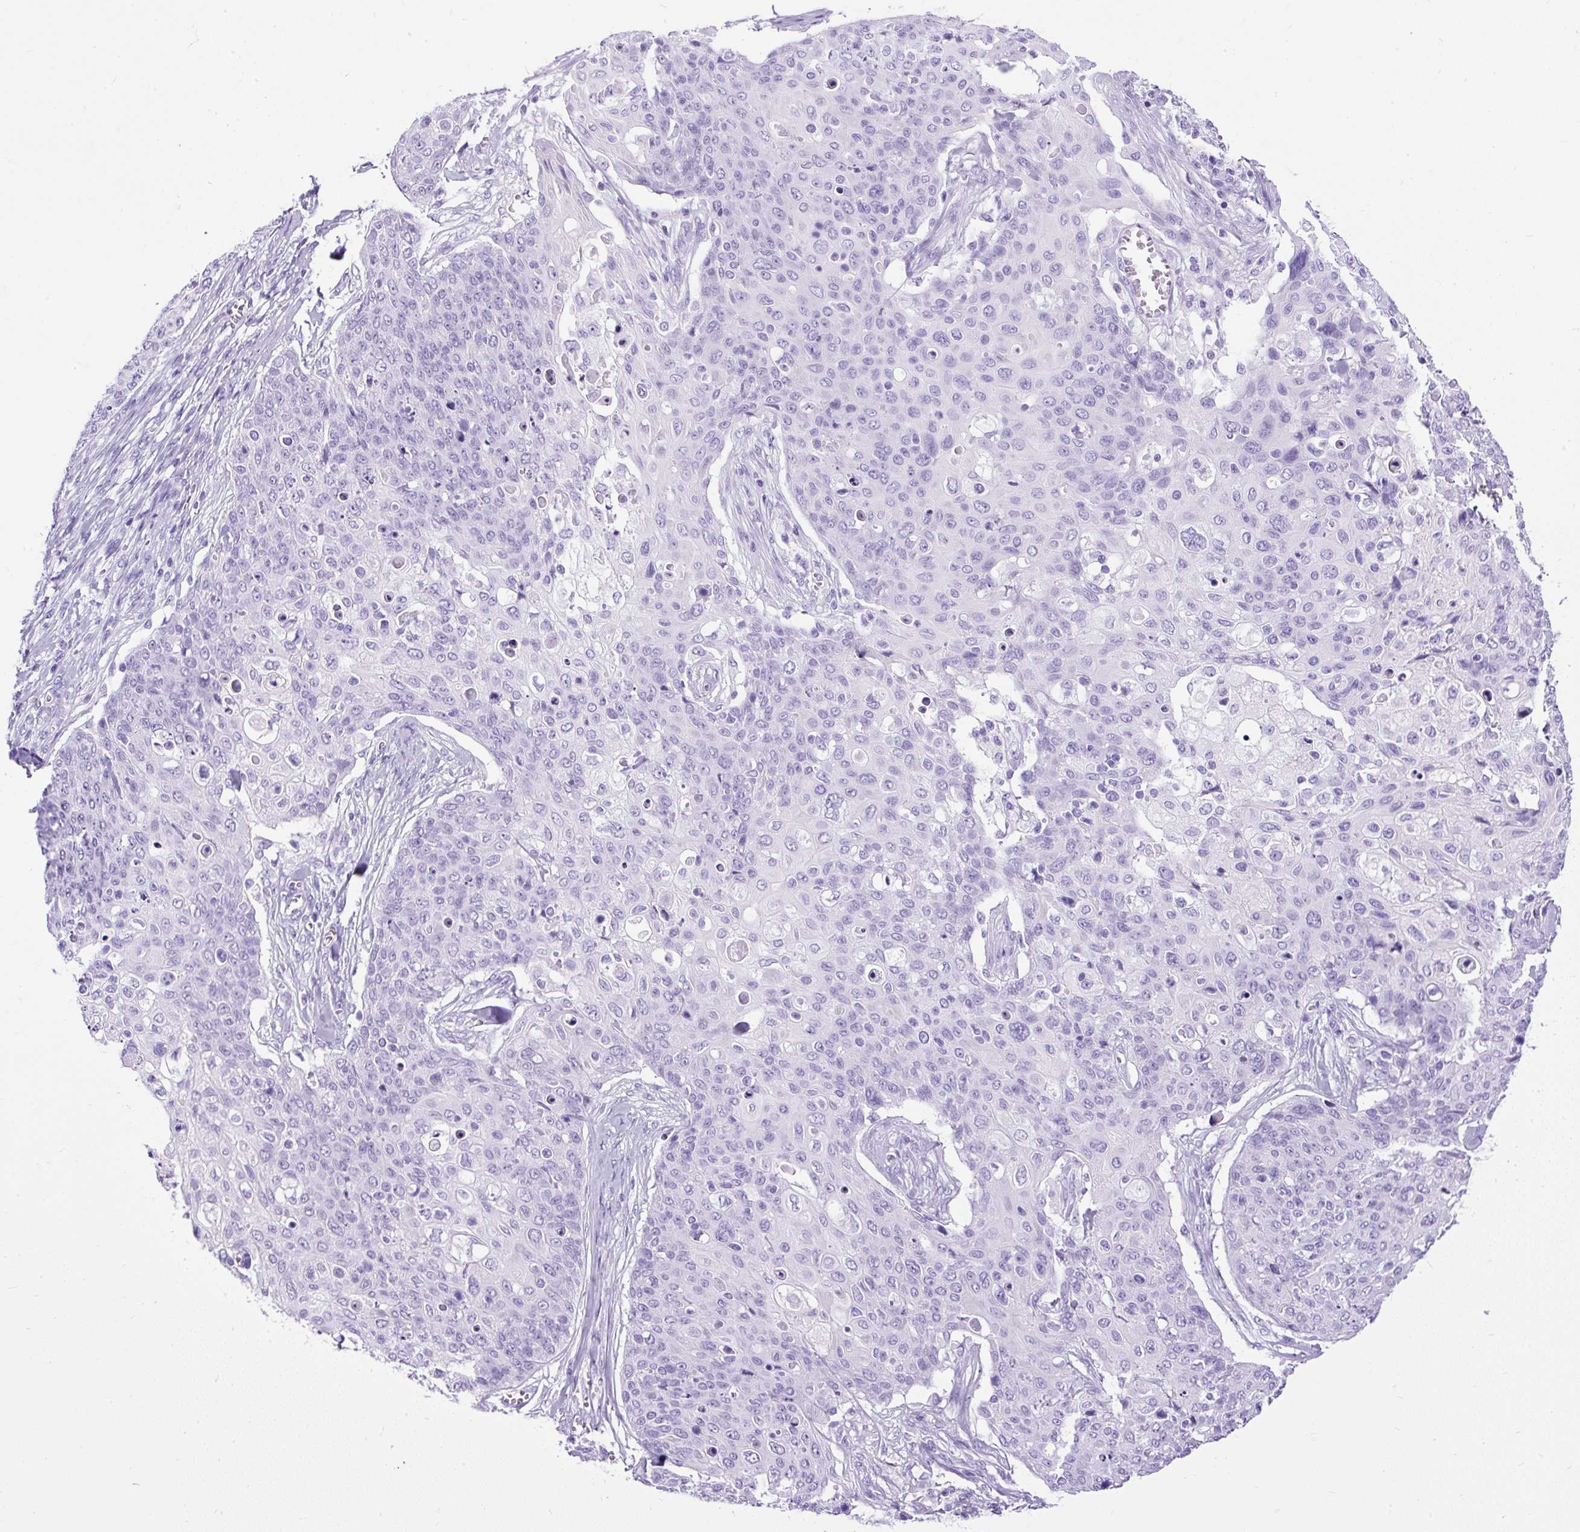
{"staining": {"intensity": "negative", "quantity": "none", "location": "none"}, "tissue": "skin cancer", "cell_type": "Tumor cells", "image_type": "cancer", "snomed": [{"axis": "morphology", "description": "Squamous cell carcinoma, NOS"}, {"axis": "topography", "description": "Skin"}, {"axis": "topography", "description": "Vulva"}], "caption": "Immunohistochemistry (IHC) micrograph of neoplastic tissue: human skin cancer stained with DAB reveals no significant protein staining in tumor cells. (IHC, brightfield microscopy, high magnification).", "gene": "CEL", "patient": {"sex": "female", "age": 85}}